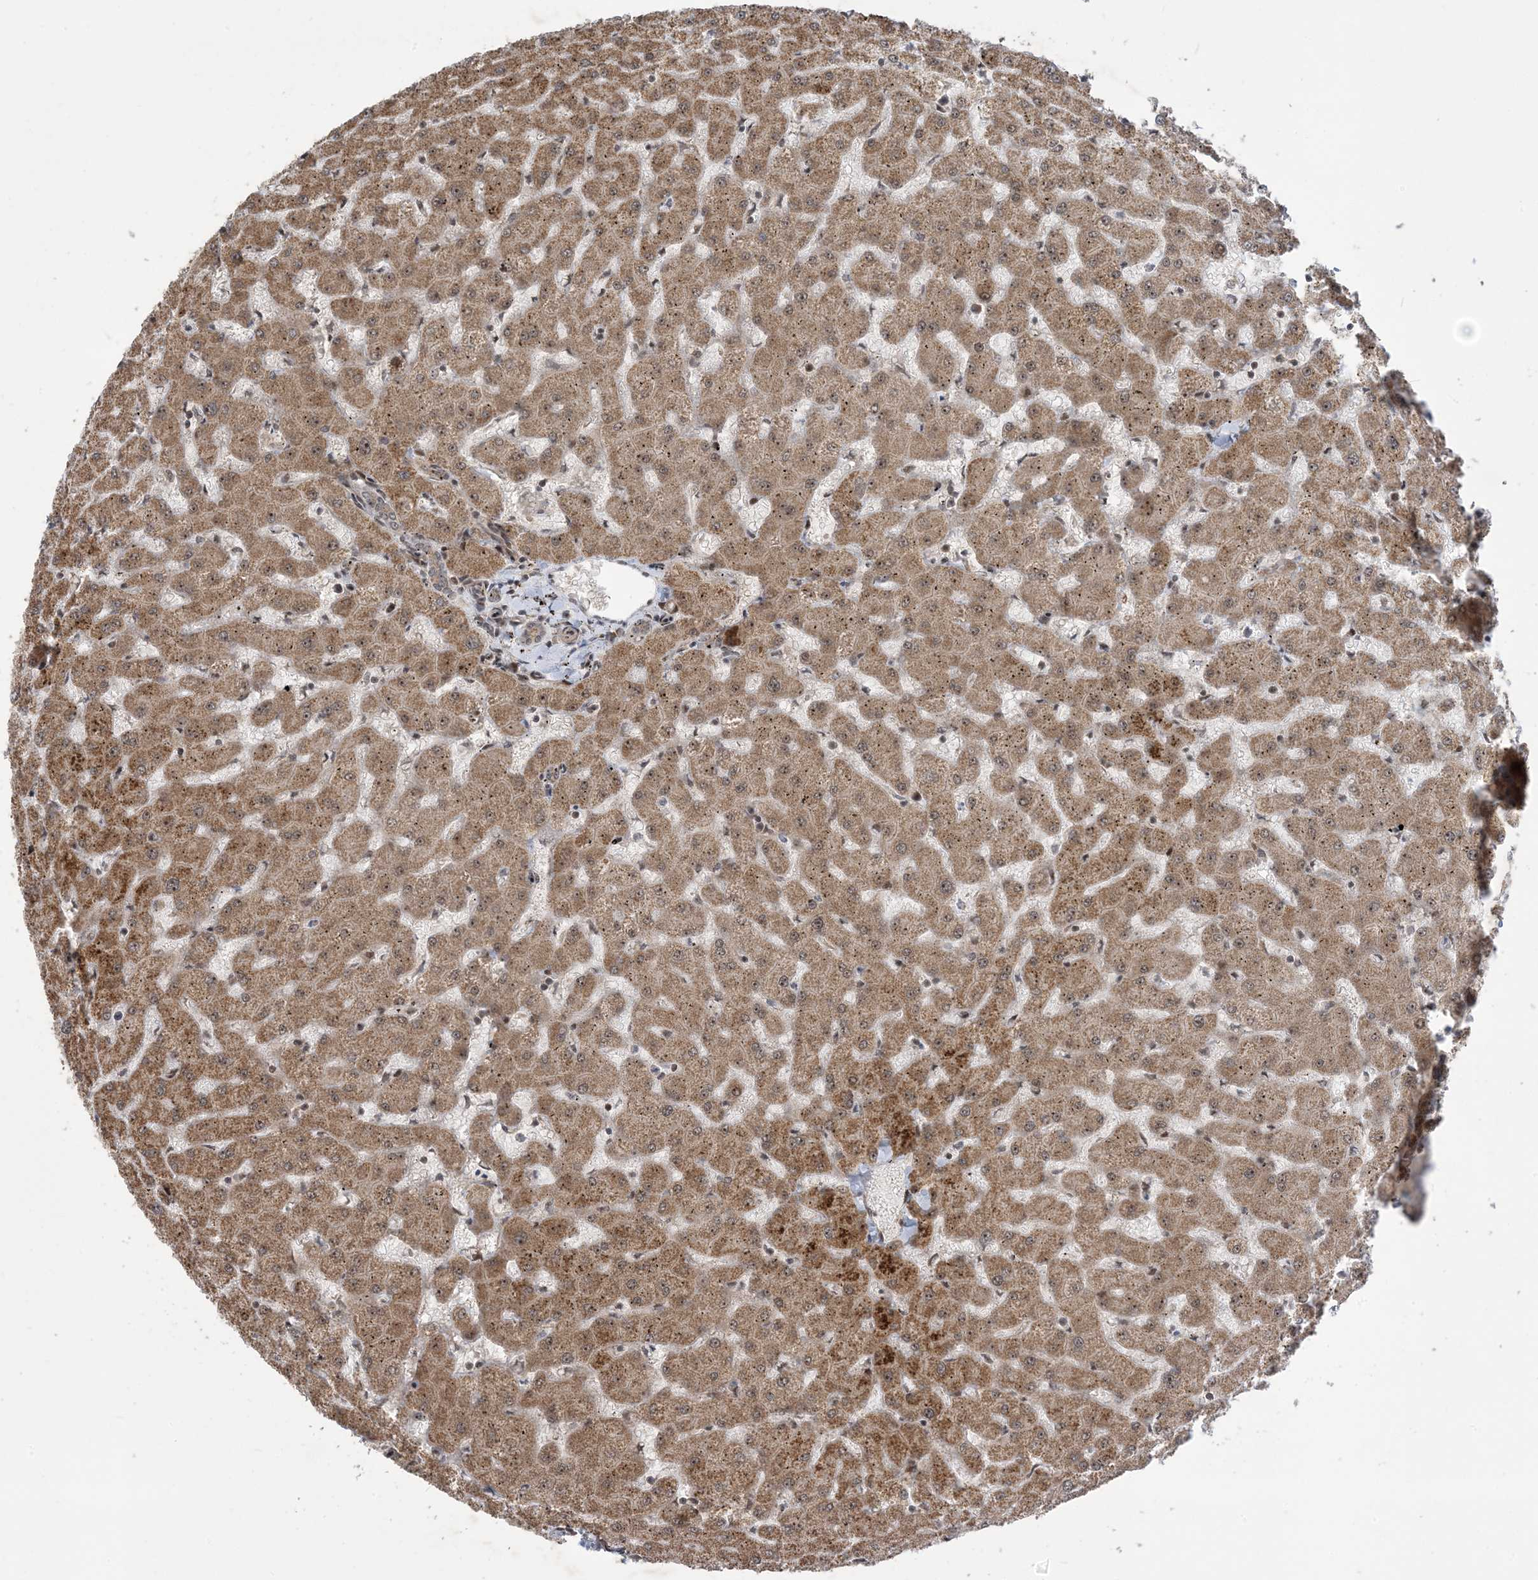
{"staining": {"intensity": "weak", "quantity": "<25%", "location": "cytoplasmic/membranous"}, "tissue": "liver", "cell_type": "Cholangiocytes", "image_type": "normal", "snomed": [{"axis": "morphology", "description": "Normal tissue, NOS"}, {"axis": "topography", "description": "Liver"}], "caption": "Cholangiocytes are negative for brown protein staining in unremarkable liver. (Immunohistochemistry (ihc), brightfield microscopy, high magnification).", "gene": "FAM9B", "patient": {"sex": "female", "age": 63}}